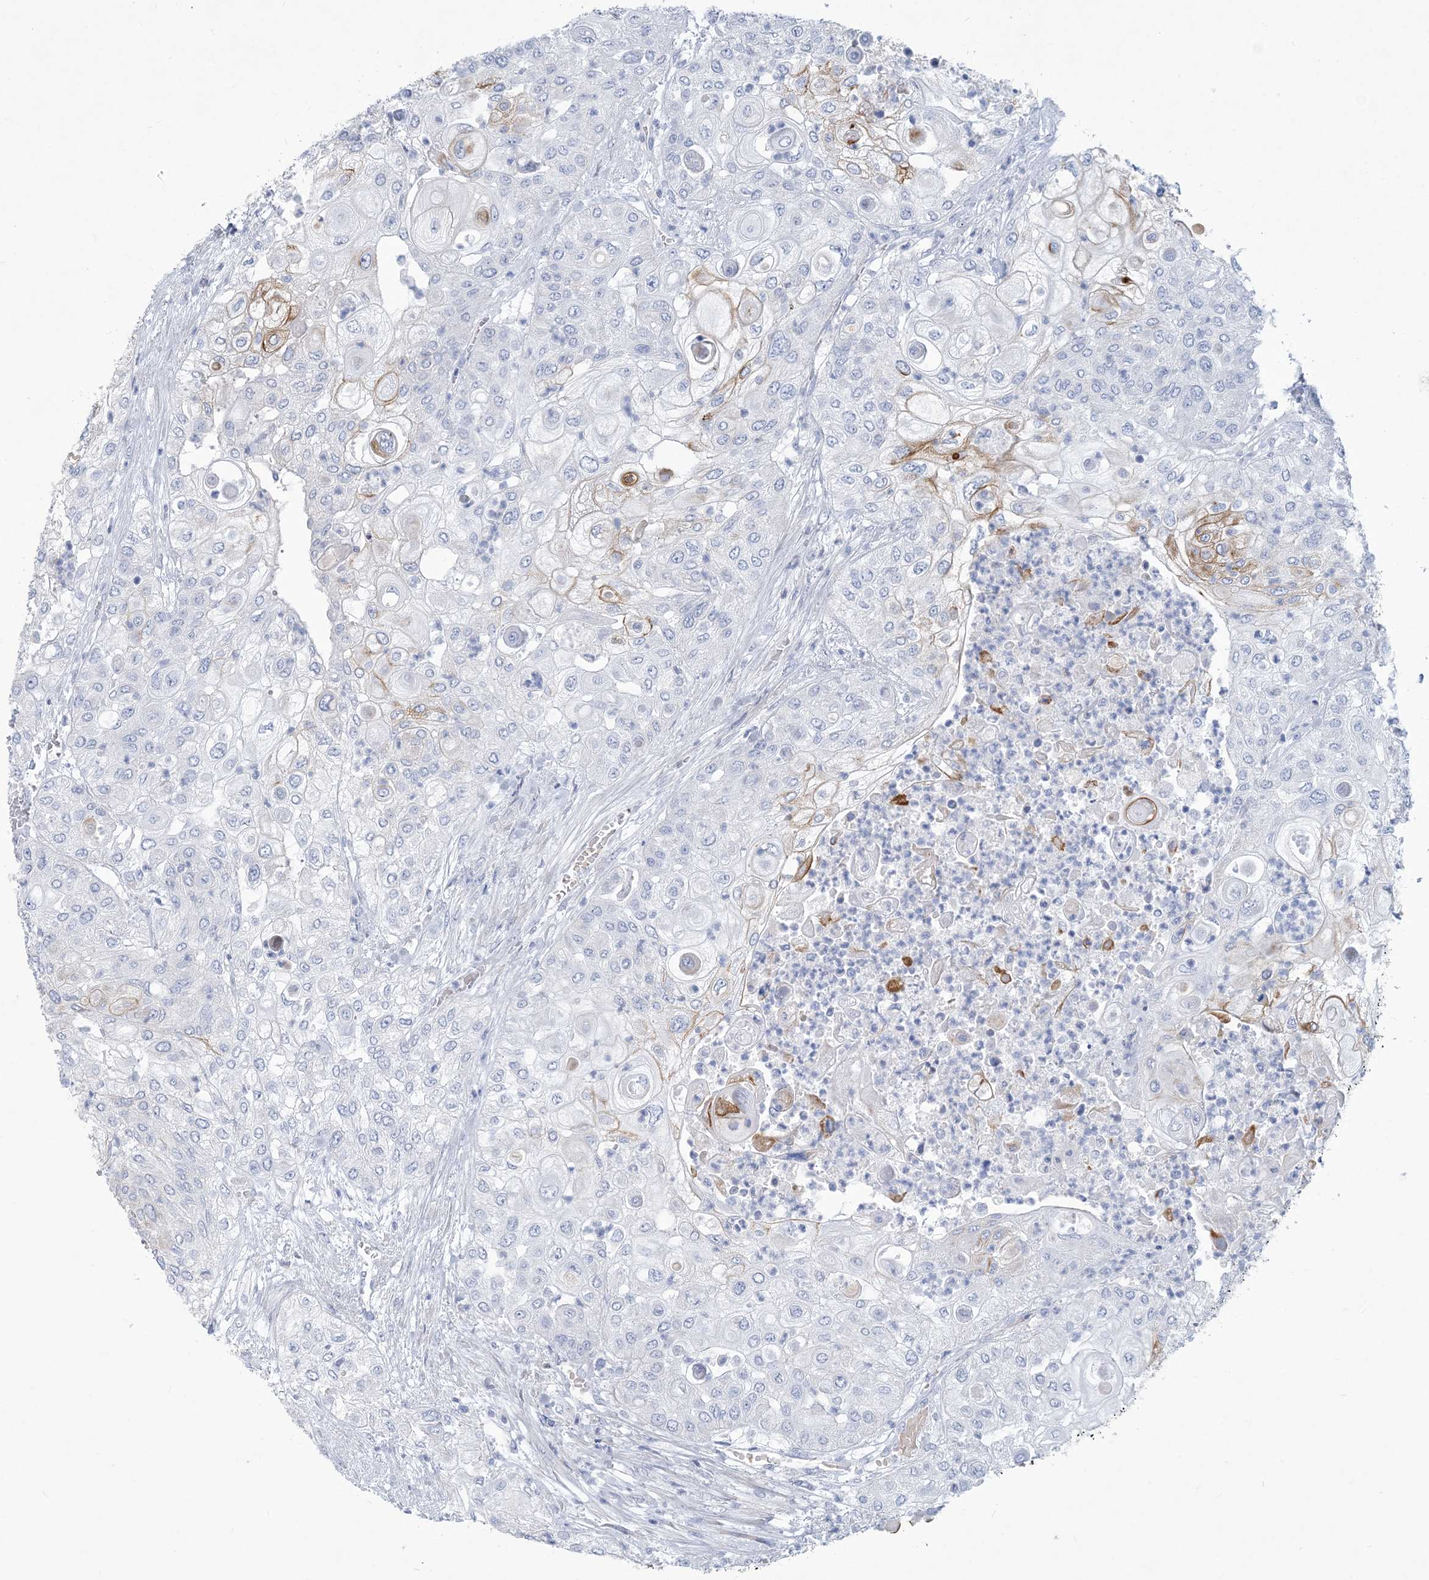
{"staining": {"intensity": "moderate", "quantity": "<25%", "location": "cytoplasmic/membranous"}, "tissue": "urothelial cancer", "cell_type": "Tumor cells", "image_type": "cancer", "snomed": [{"axis": "morphology", "description": "Urothelial carcinoma, High grade"}, {"axis": "topography", "description": "Urinary bladder"}], "caption": "Approximately <25% of tumor cells in high-grade urothelial carcinoma demonstrate moderate cytoplasmic/membranous protein staining as visualized by brown immunohistochemical staining.", "gene": "MOXD1", "patient": {"sex": "female", "age": 79}}